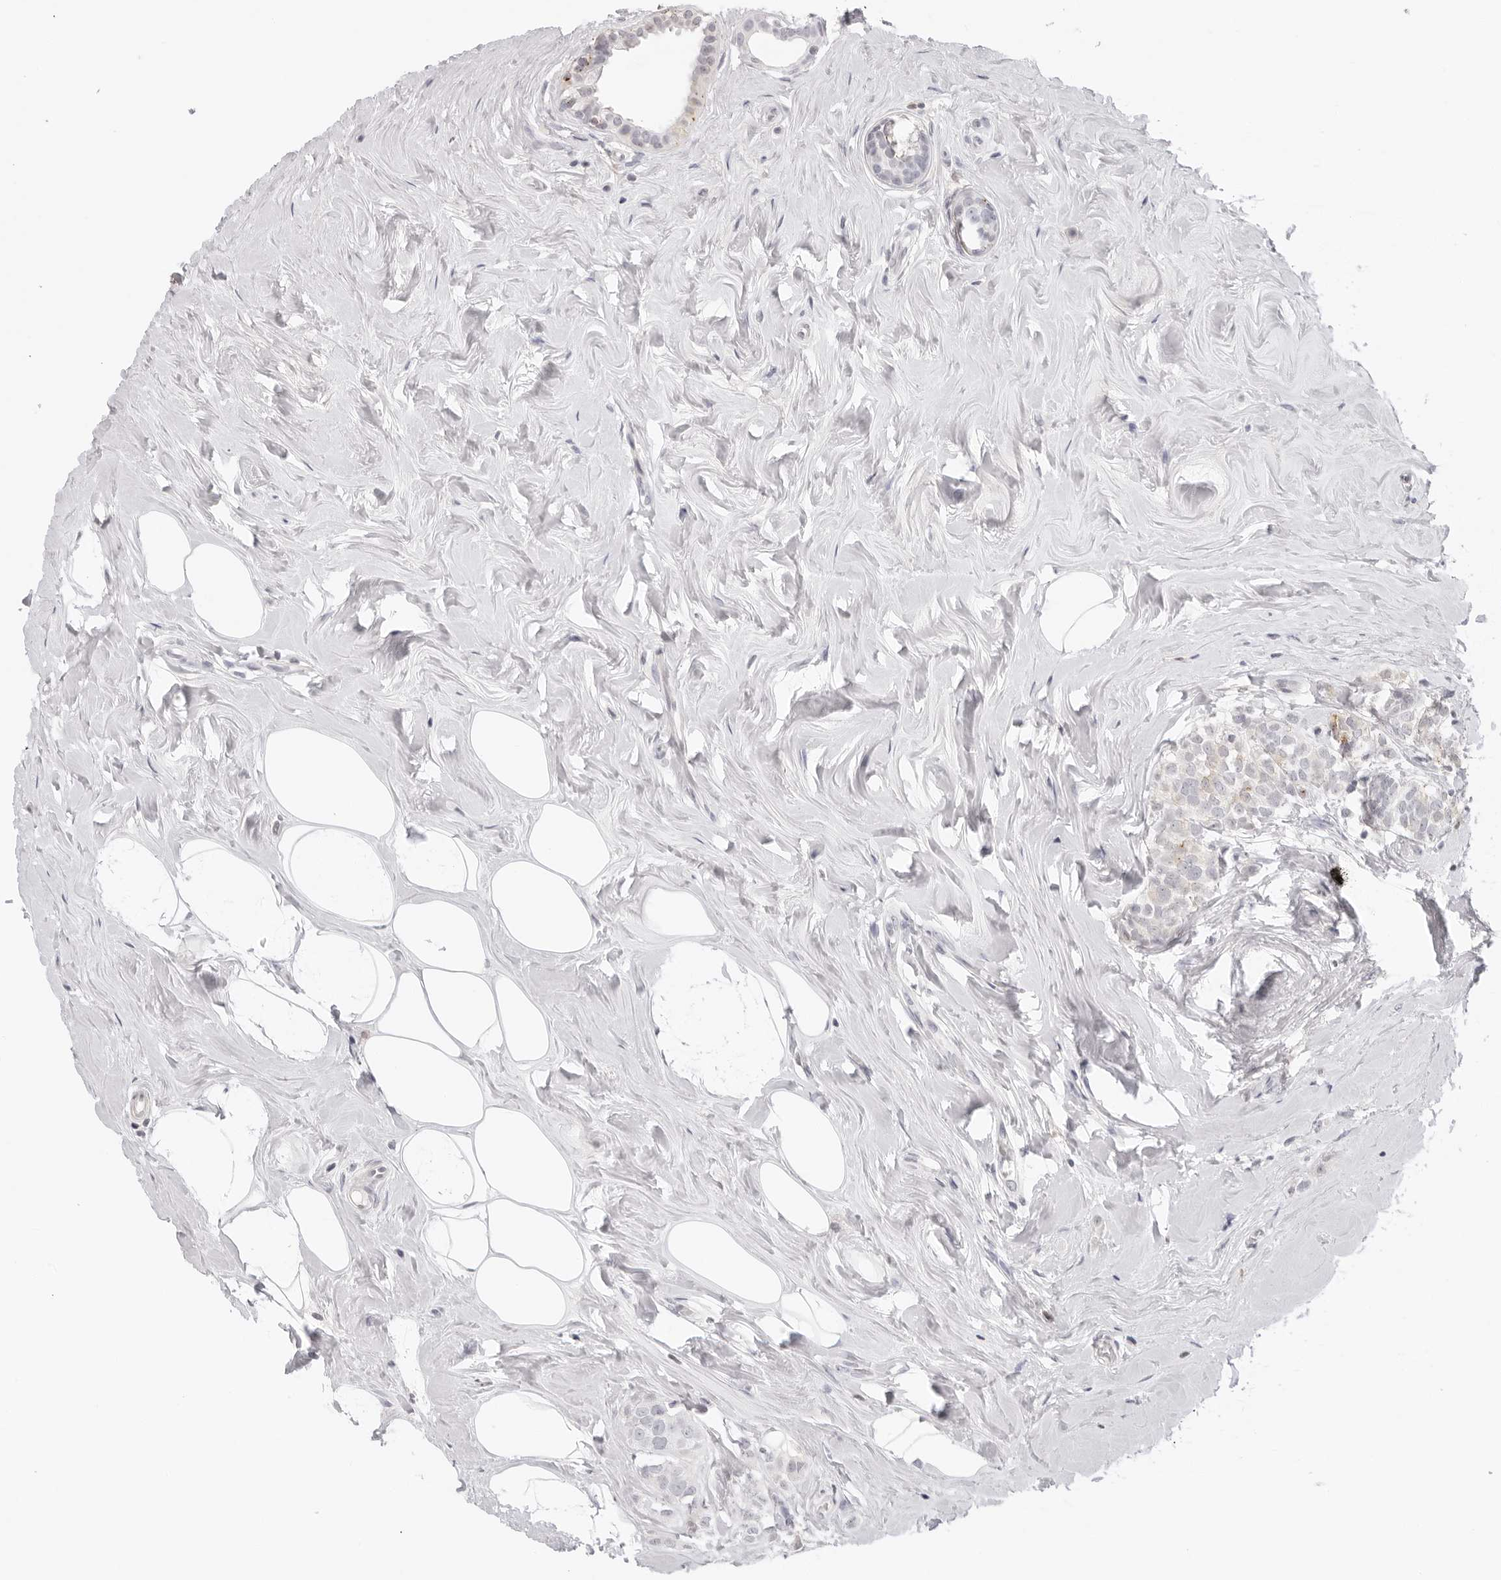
{"staining": {"intensity": "negative", "quantity": "none", "location": "none"}, "tissue": "breast cancer", "cell_type": "Tumor cells", "image_type": "cancer", "snomed": [{"axis": "morphology", "description": "Lobular carcinoma"}, {"axis": "topography", "description": "Breast"}], "caption": "Immunohistochemical staining of breast lobular carcinoma displays no significant expression in tumor cells.", "gene": "STRADB", "patient": {"sex": "female", "age": 47}}